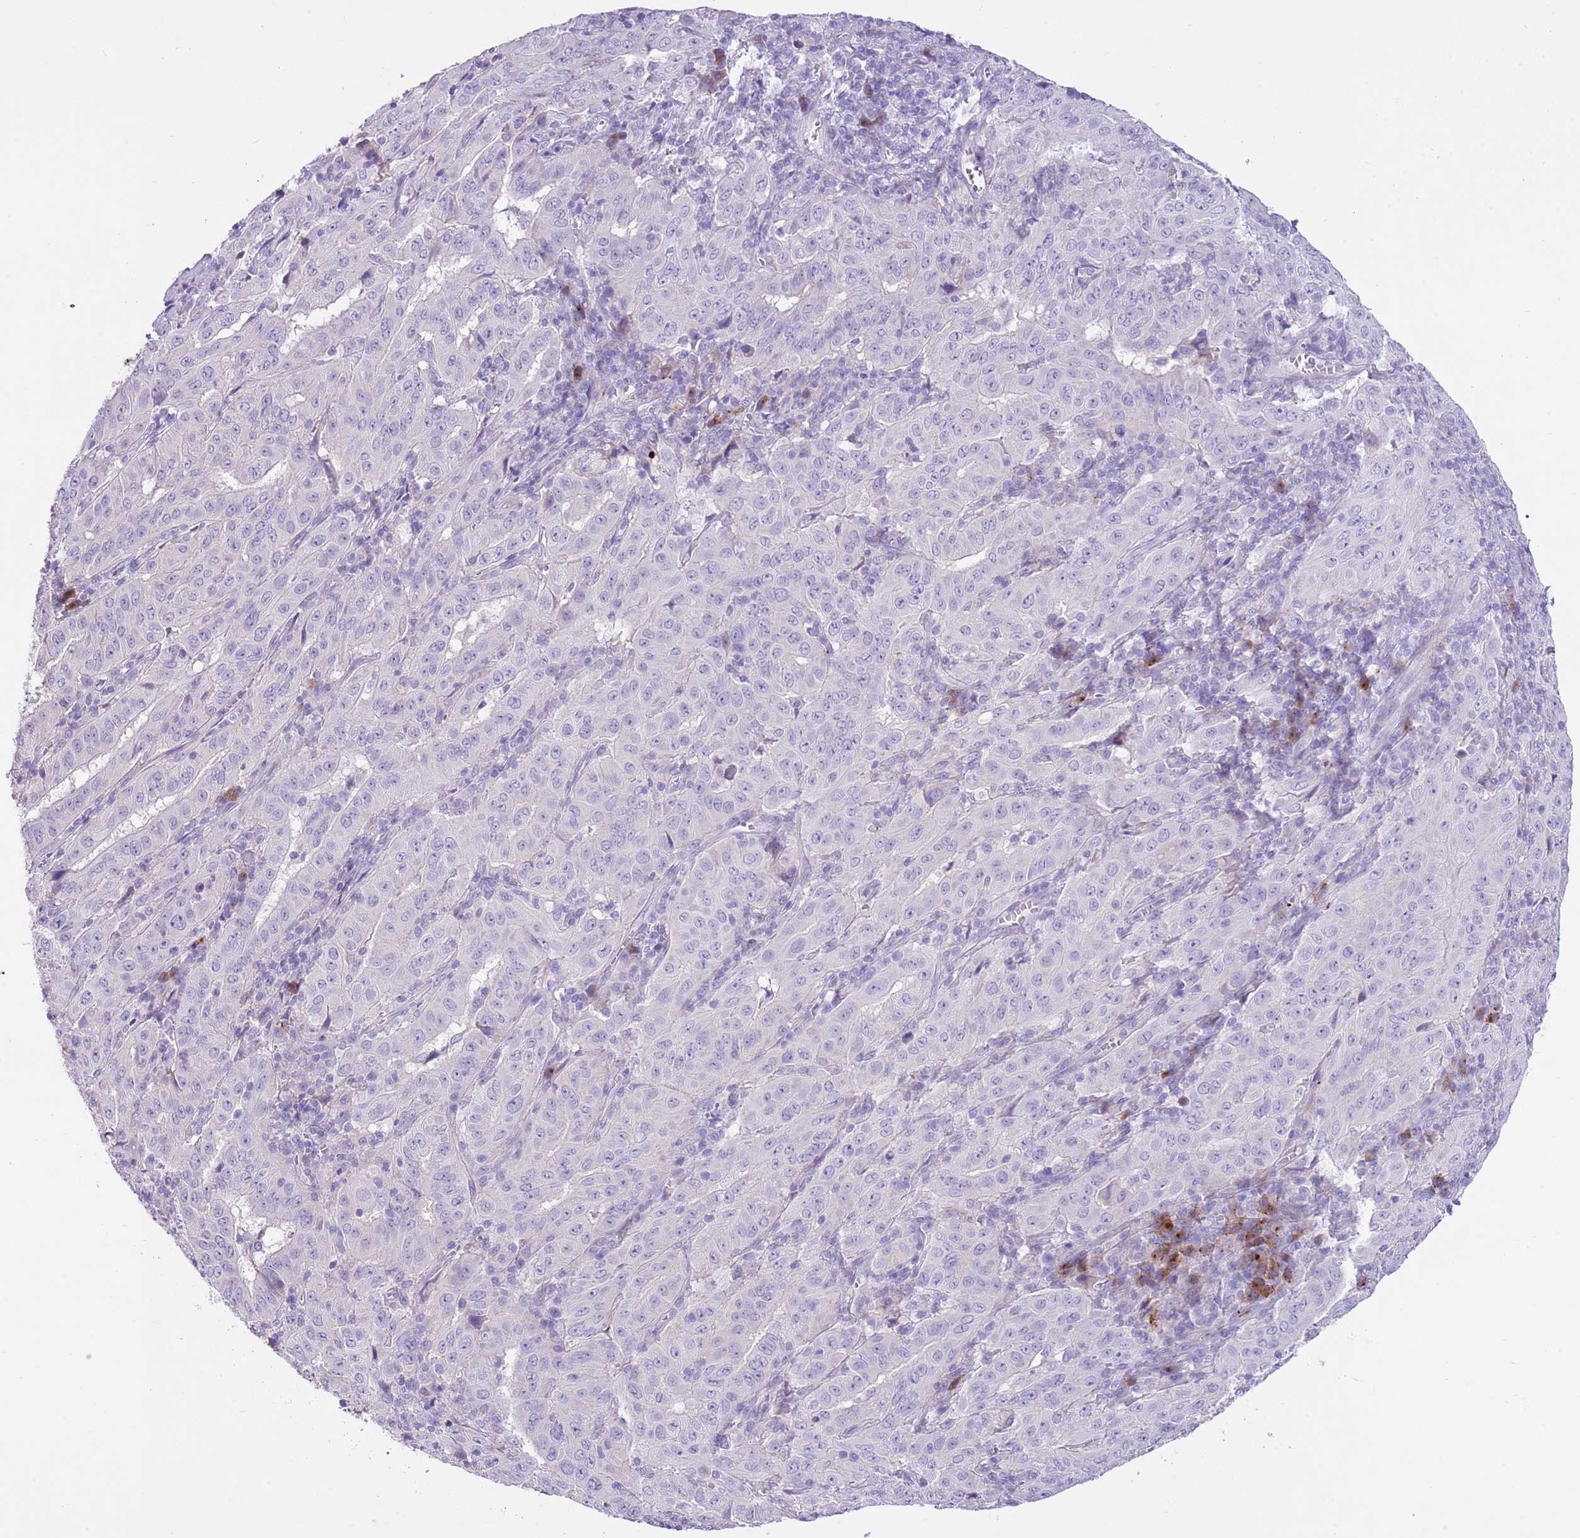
{"staining": {"intensity": "negative", "quantity": "none", "location": "none"}, "tissue": "pancreatic cancer", "cell_type": "Tumor cells", "image_type": "cancer", "snomed": [{"axis": "morphology", "description": "Adenocarcinoma, NOS"}, {"axis": "topography", "description": "Pancreas"}], "caption": "Histopathology image shows no significant protein staining in tumor cells of pancreatic adenocarcinoma.", "gene": "CLEC2A", "patient": {"sex": "male", "age": 63}}